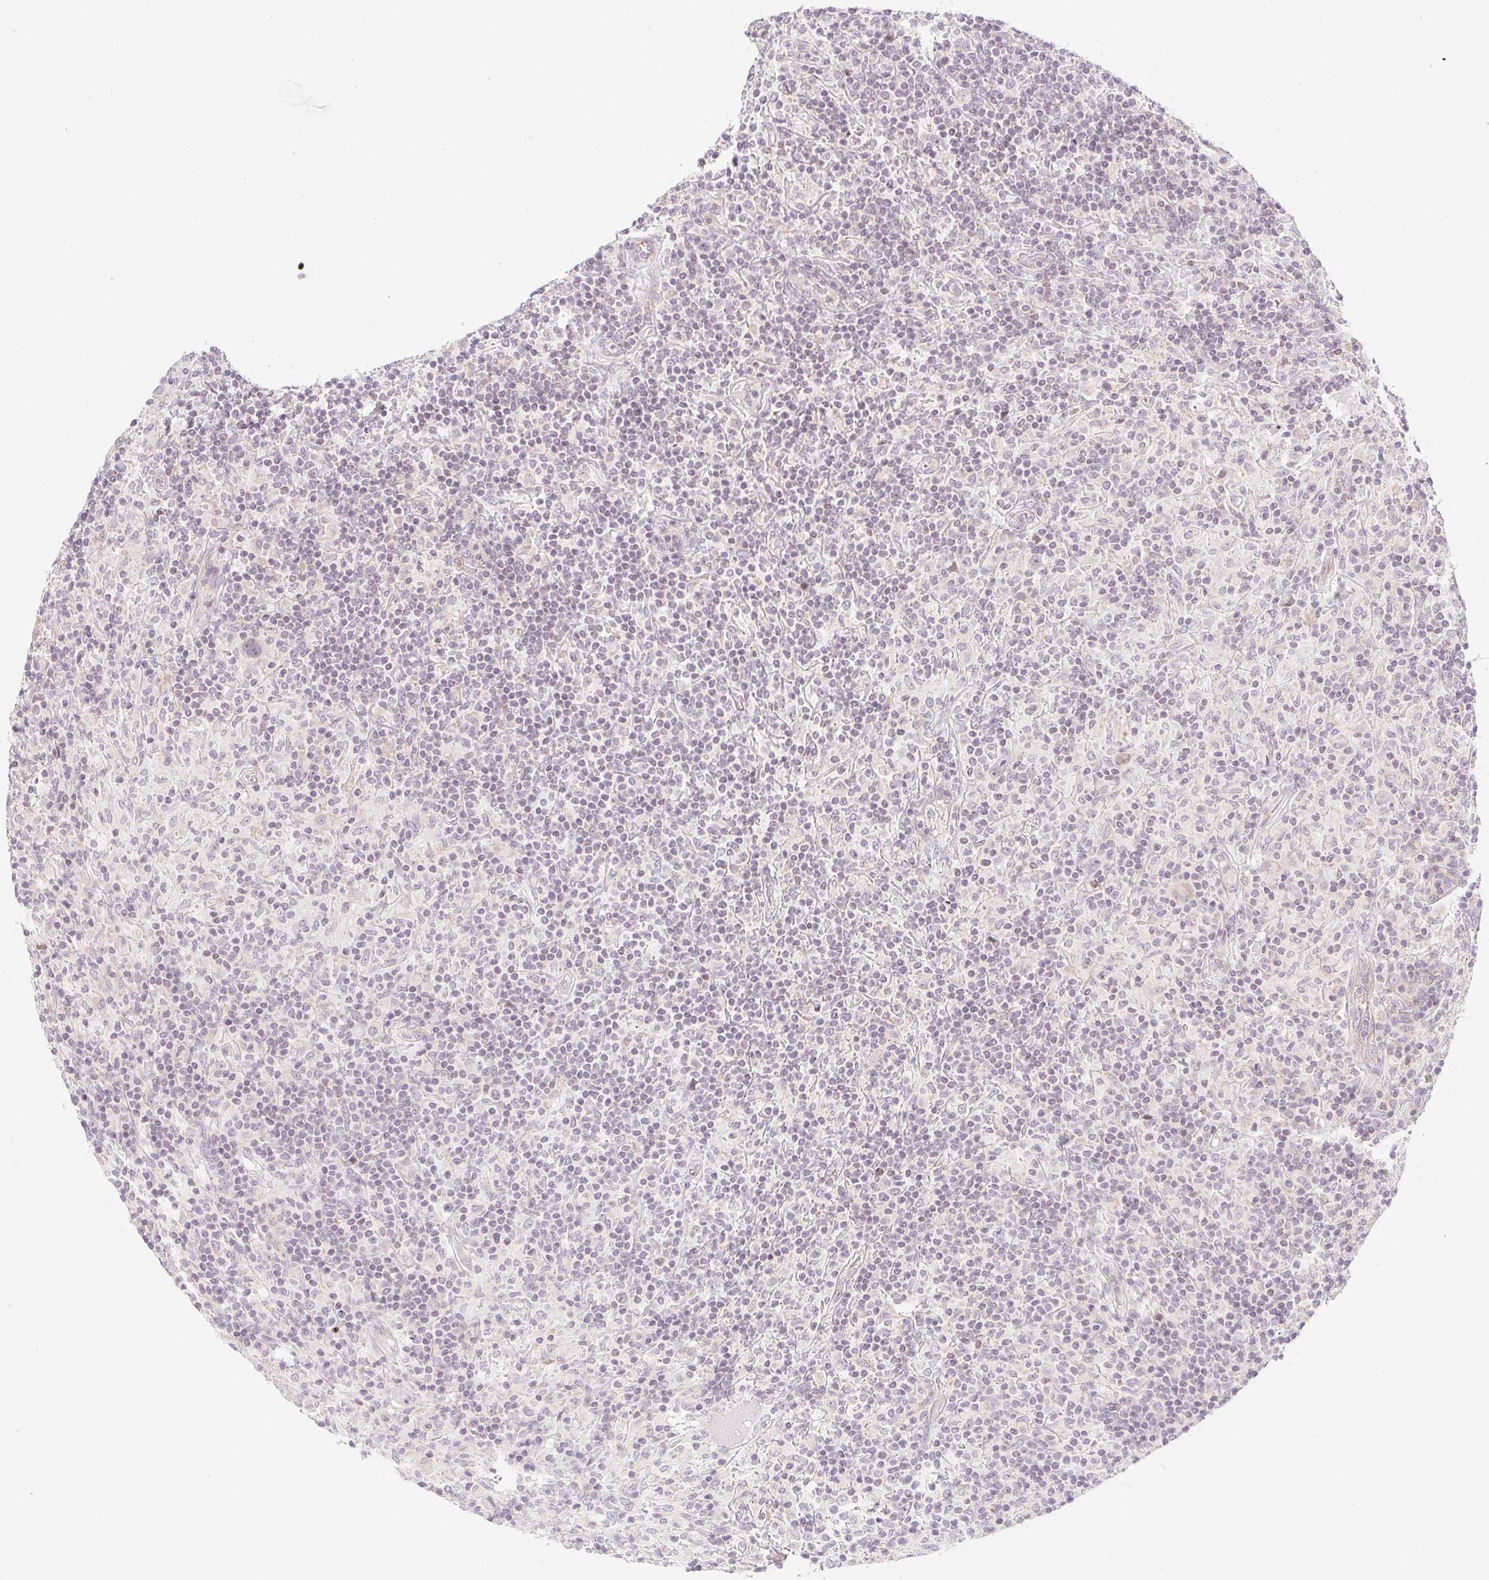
{"staining": {"intensity": "negative", "quantity": "none", "location": "none"}, "tissue": "lymphoma", "cell_type": "Tumor cells", "image_type": "cancer", "snomed": [{"axis": "morphology", "description": "Hodgkin's disease, NOS"}, {"axis": "topography", "description": "Lymph node"}], "caption": "This is an IHC micrograph of lymphoma. There is no positivity in tumor cells.", "gene": "CASKIN1", "patient": {"sex": "male", "age": 70}}